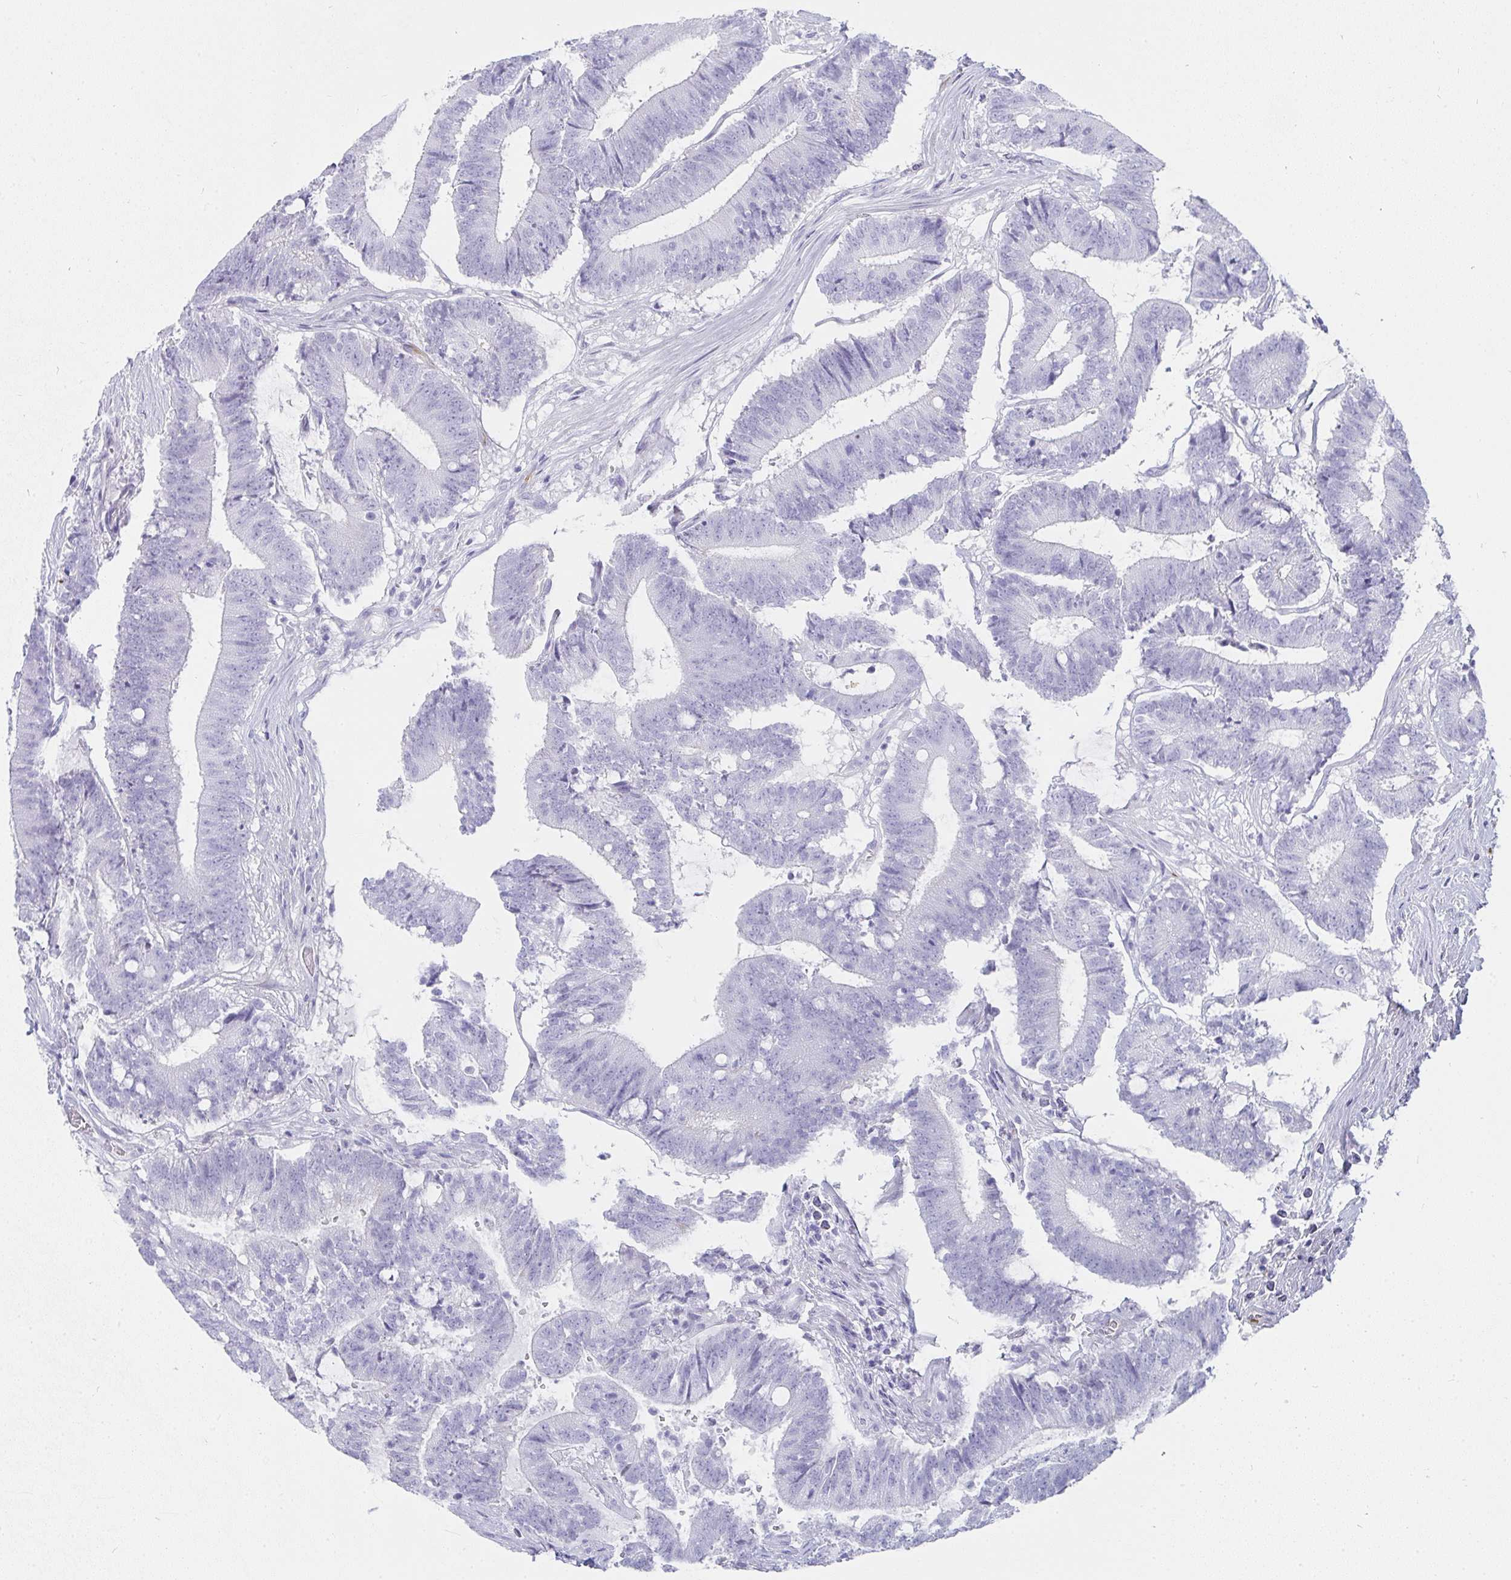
{"staining": {"intensity": "negative", "quantity": "none", "location": "none"}, "tissue": "colorectal cancer", "cell_type": "Tumor cells", "image_type": "cancer", "snomed": [{"axis": "morphology", "description": "Adenocarcinoma, NOS"}, {"axis": "topography", "description": "Colon"}], "caption": "This is an immunohistochemistry (IHC) photomicrograph of adenocarcinoma (colorectal). There is no staining in tumor cells.", "gene": "PRND", "patient": {"sex": "female", "age": 43}}